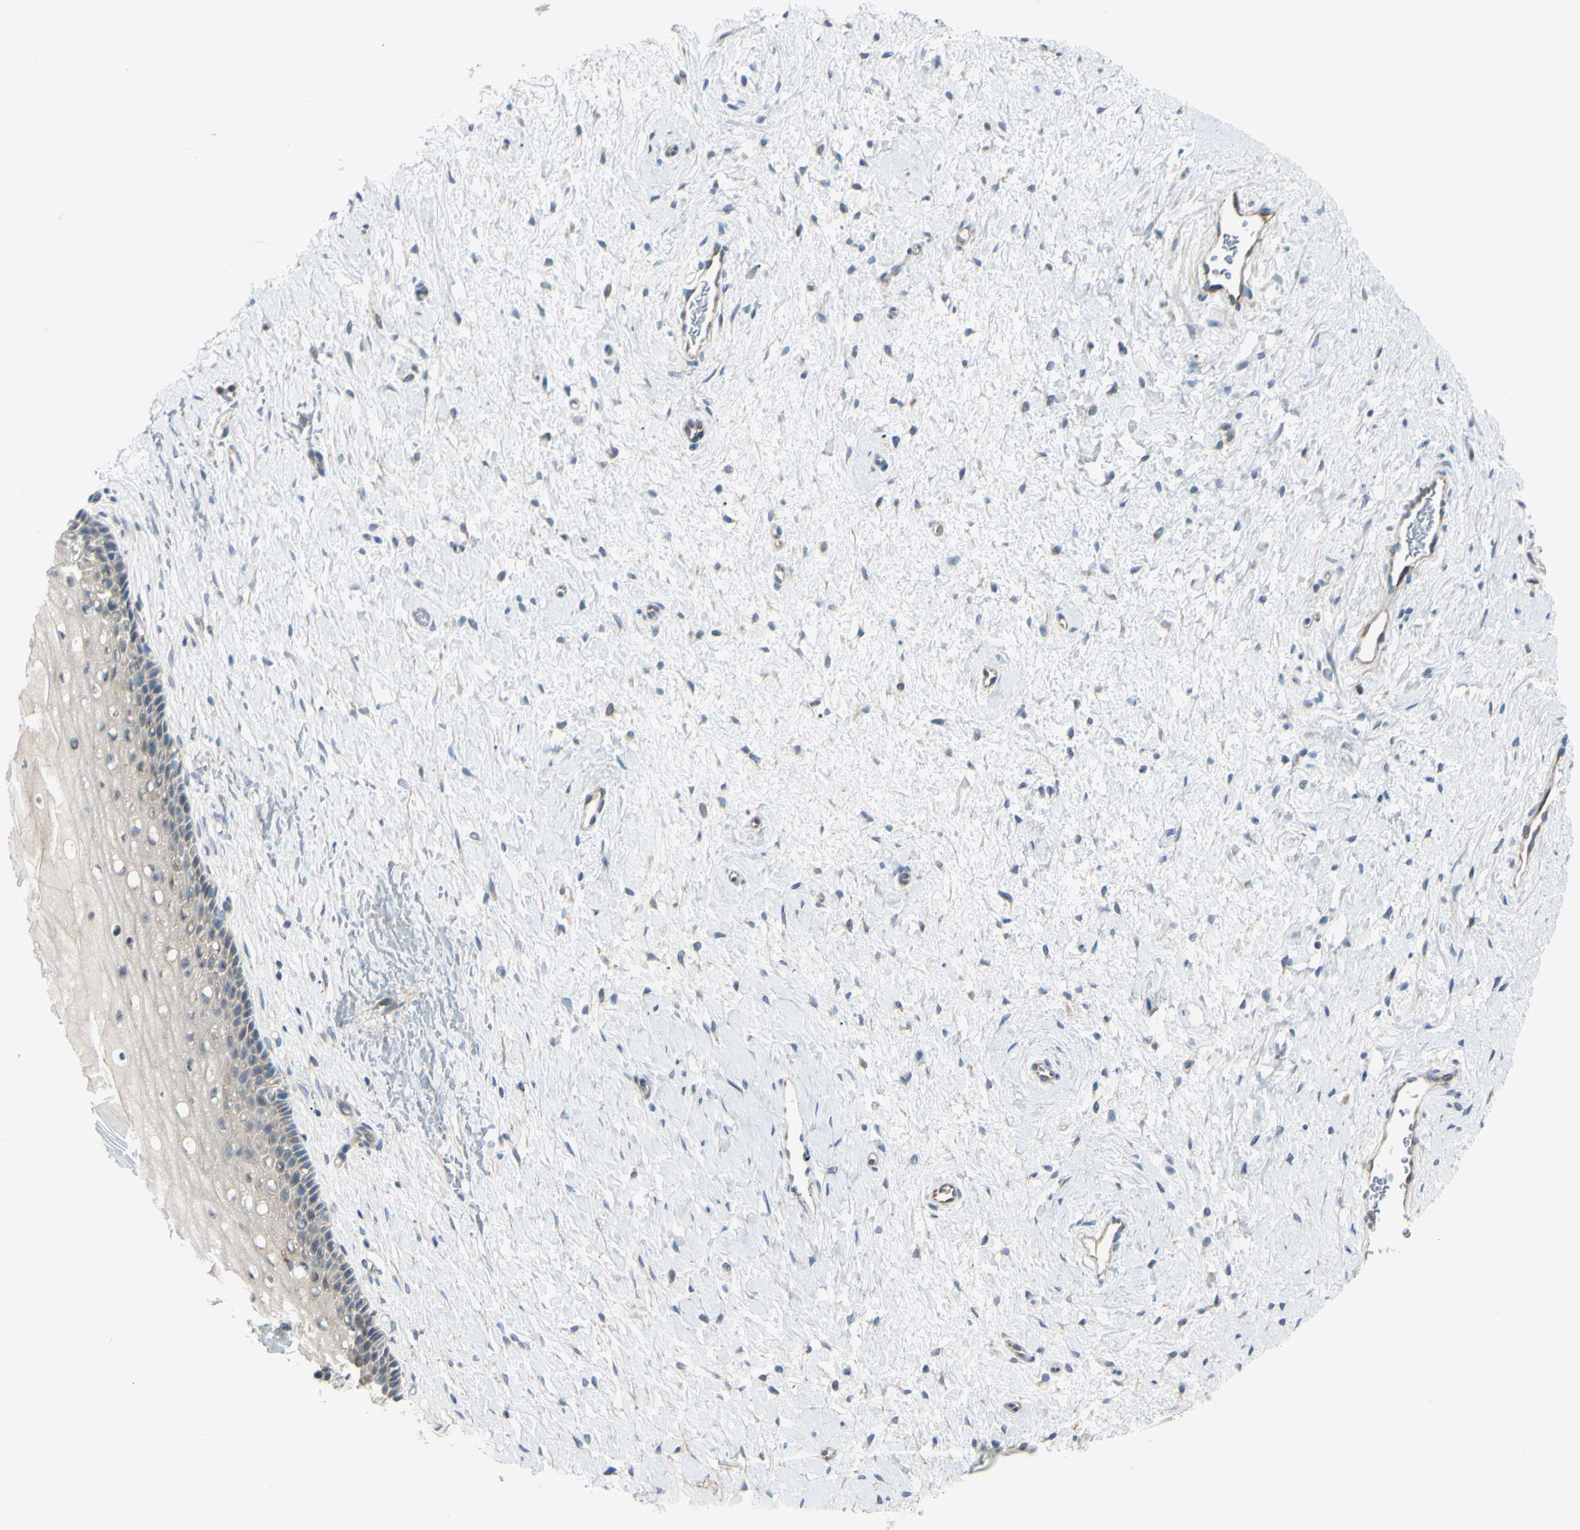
{"staining": {"intensity": "weak", "quantity": ">75%", "location": "cytoplasmic/membranous"}, "tissue": "cervix", "cell_type": "Glandular cells", "image_type": "normal", "snomed": [{"axis": "morphology", "description": "Normal tissue, NOS"}, {"axis": "topography", "description": "Cervix"}], "caption": "The histopathology image reveals a brown stain indicating the presence of a protein in the cytoplasmic/membranous of glandular cells in cervix. (Brightfield microscopy of DAB IHC at high magnification).", "gene": "LMTK2", "patient": {"sex": "female", "age": 39}}